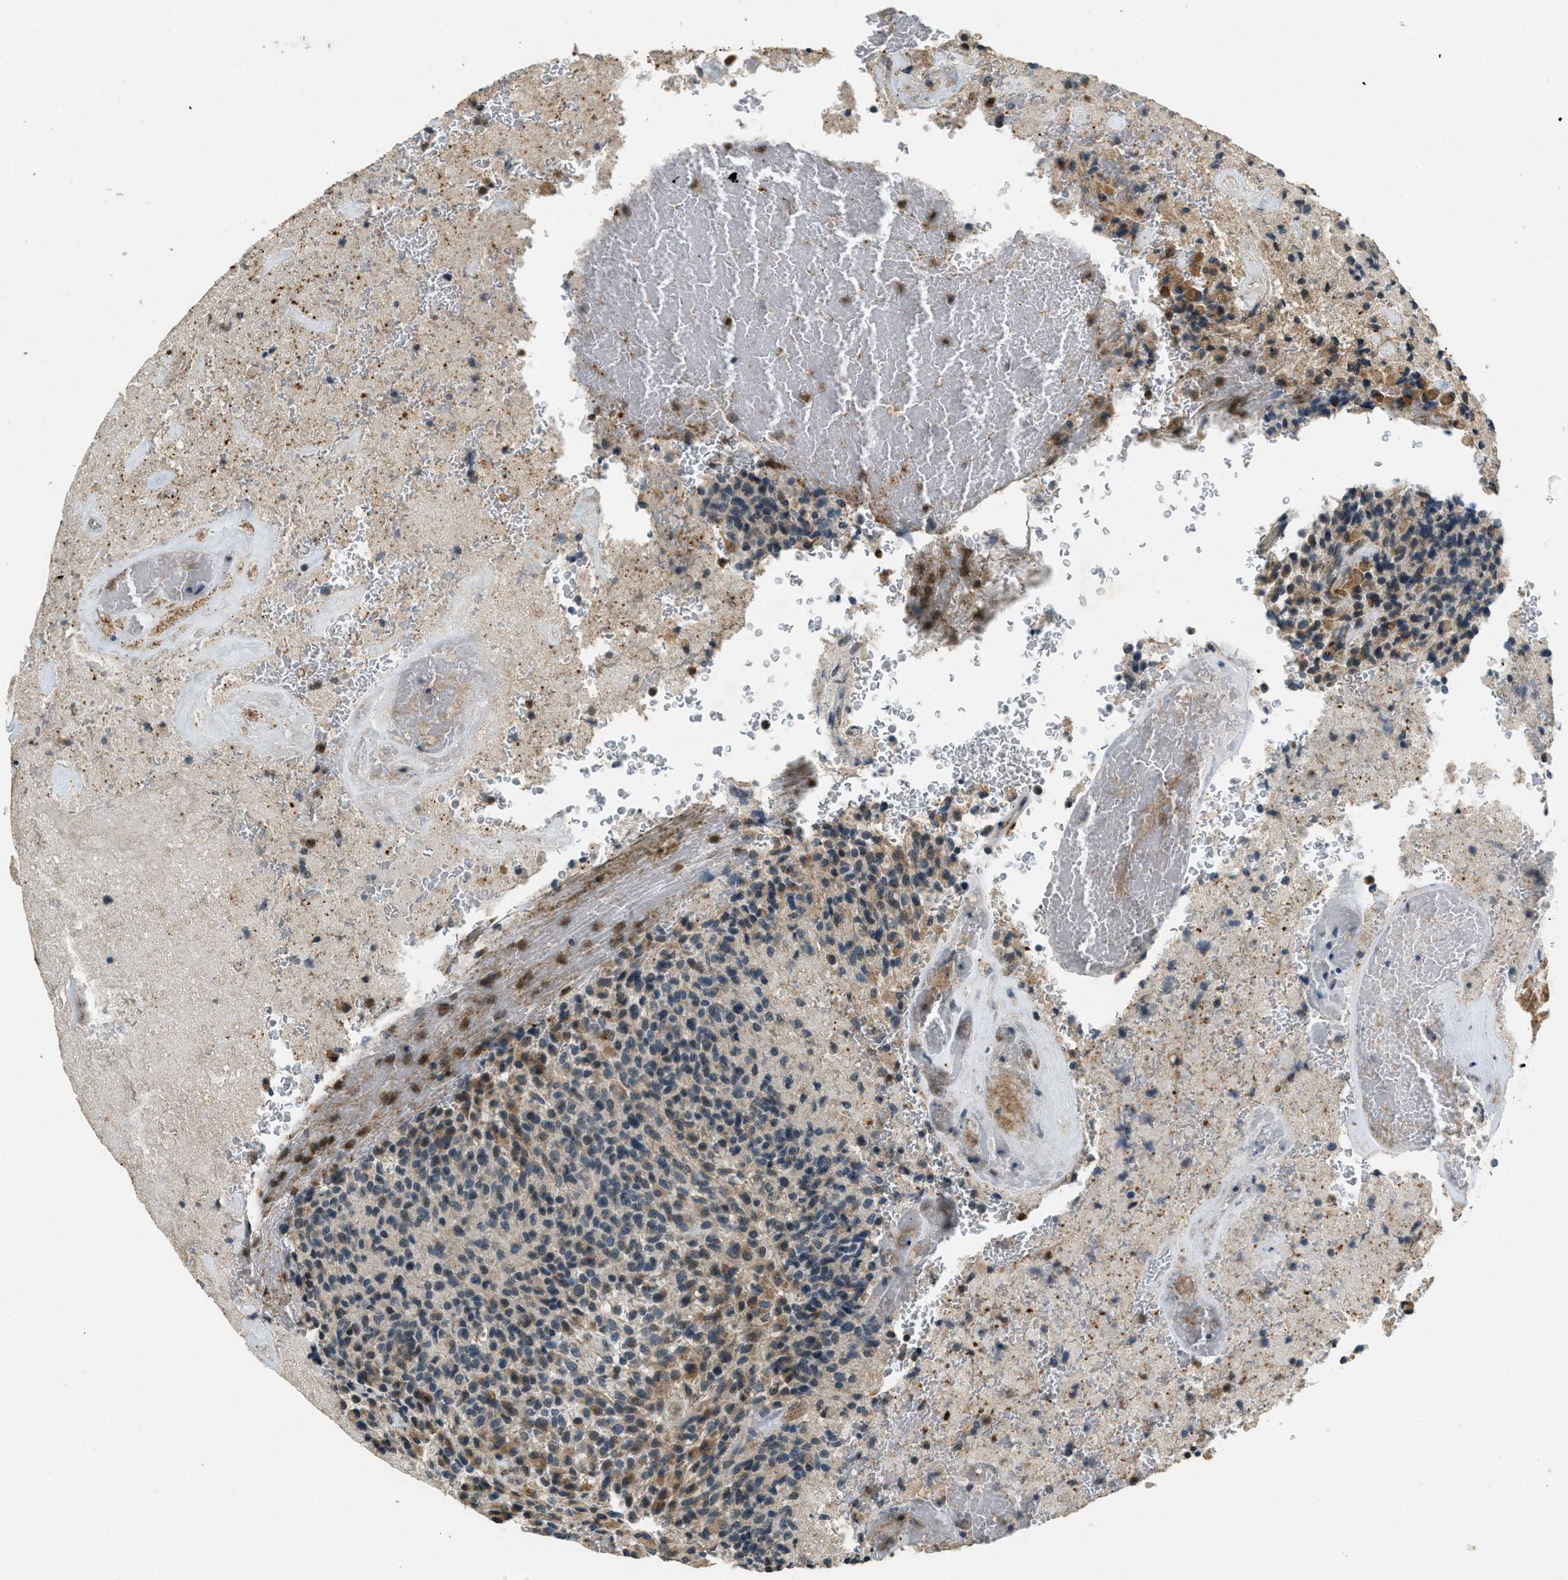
{"staining": {"intensity": "negative", "quantity": "none", "location": "none"}, "tissue": "glioma", "cell_type": "Tumor cells", "image_type": "cancer", "snomed": [{"axis": "morphology", "description": "Glioma, malignant, High grade"}, {"axis": "topography", "description": "Brain"}], "caption": "Immunohistochemistry (IHC) micrograph of human malignant glioma (high-grade) stained for a protein (brown), which reveals no expression in tumor cells.", "gene": "RAB3D", "patient": {"sex": "male", "age": 71}}